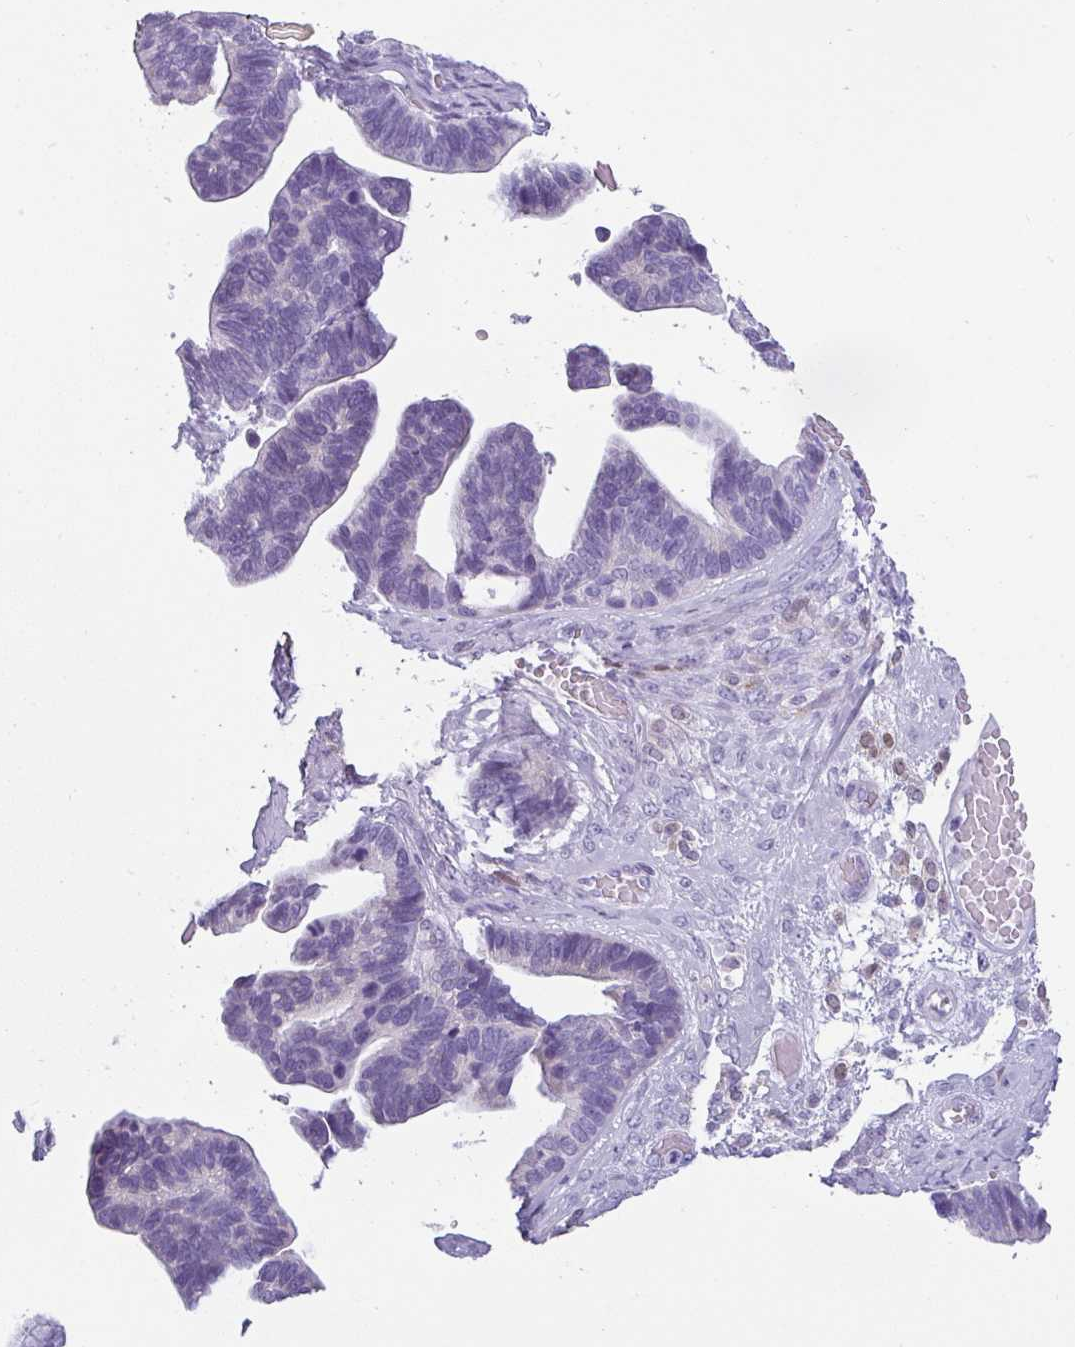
{"staining": {"intensity": "negative", "quantity": "none", "location": "none"}, "tissue": "ovarian cancer", "cell_type": "Tumor cells", "image_type": "cancer", "snomed": [{"axis": "morphology", "description": "Cystadenocarcinoma, serous, NOS"}, {"axis": "topography", "description": "Ovary"}], "caption": "Histopathology image shows no significant protein expression in tumor cells of serous cystadenocarcinoma (ovarian).", "gene": "VCY1B", "patient": {"sex": "female", "age": 56}}